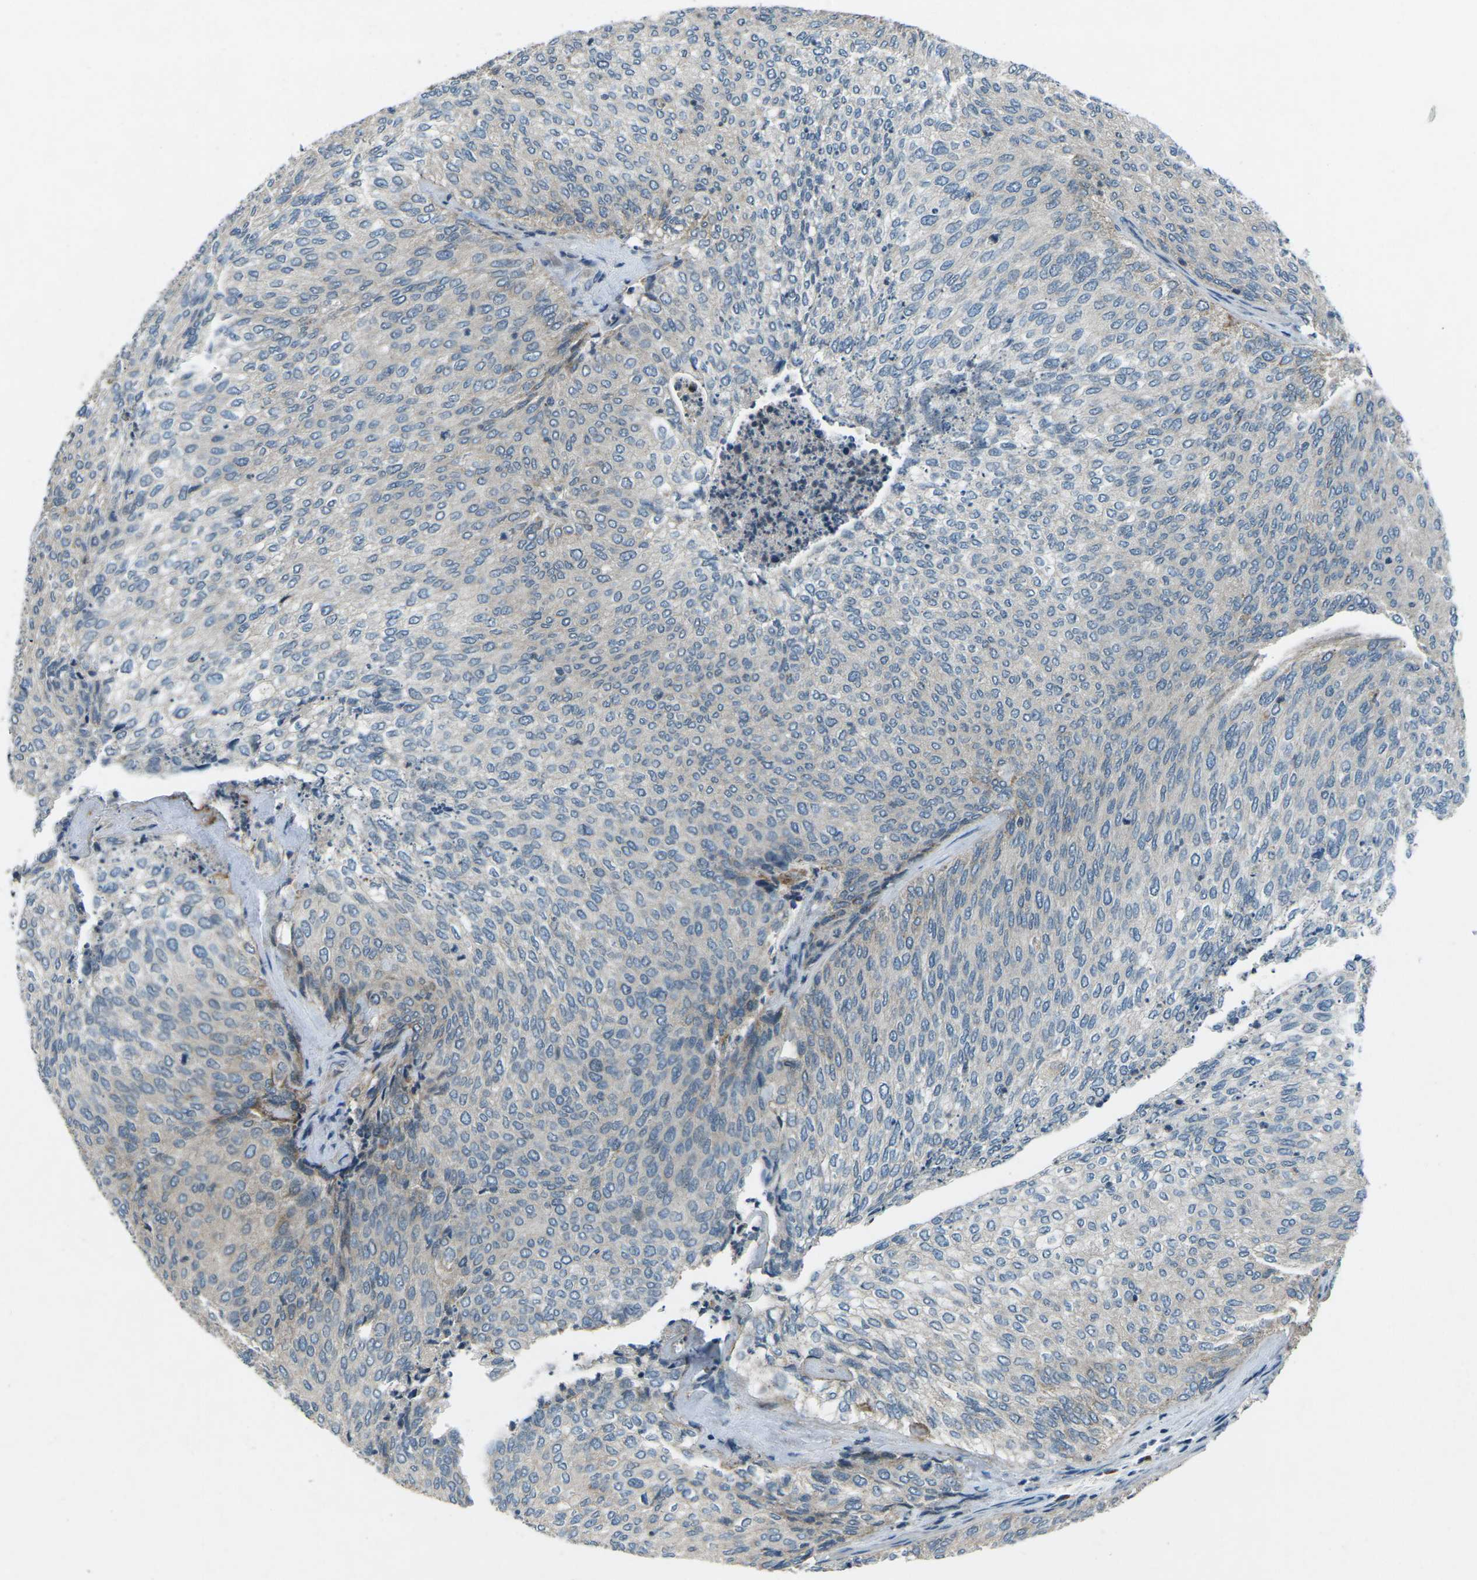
{"staining": {"intensity": "negative", "quantity": "none", "location": "none"}, "tissue": "urothelial cancer", "cell_type": "Tumor cells", "image_type": "cancer", "snomed": [{"axis": "morphology", "description": "Urothelial carcinoma, Low grade"}, {"axis": "topography", "description": "Urinary bladder"}], "caption": "This is an immunohistochemistry (IHC) micrograph of low-grade urothelial carcinoma. There is no positivity in tumor cells.", "gene": "CDK16", "patient": {"sex": "female", "age": 79}}